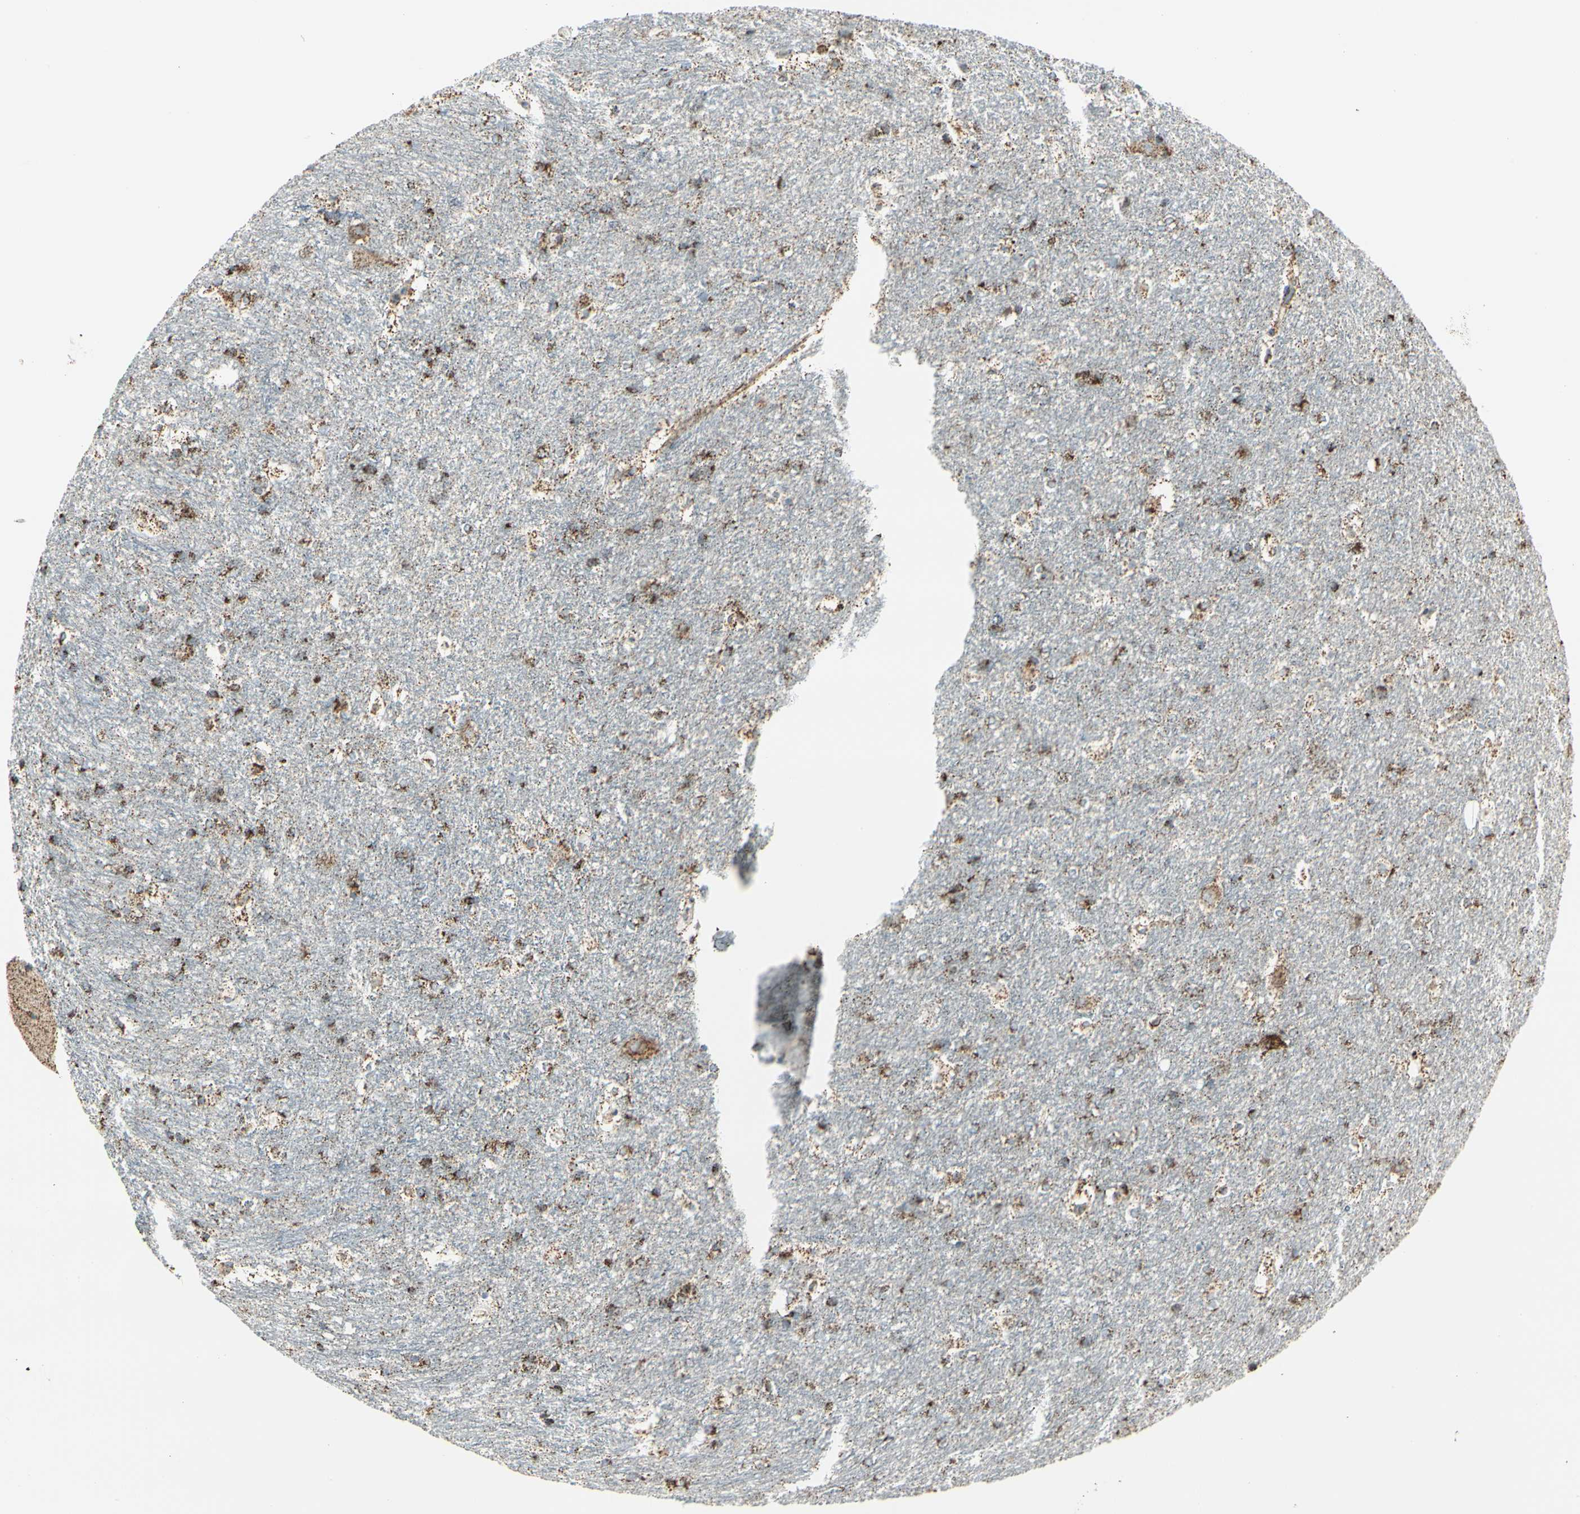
{"staining": {"intensity": "moderate", "quantity": "25%-75%", "location": "cytoplasmic/membranous"}, "tissue": "hippocampus", "cell_type": "Glial cells", "image_type": "normal", "snomed": [{"axis": "morphology", "description": "Normal tissue, NOS"}, {"axis": "topography", "description": "Hippocampus"}], "caption": "Immunohistochemical staining of normal hippocampus exhibits moderate cytoplasmic/membranous protein staining in about 25%-75% of glial cells. The staining was performed using DAB (3,3'-diaminobenzidine), with brown indicating positive protein expression. Nuclei are stained blue with hematoxylin.", "gene": "ME2", "patient": {"sex": "female", "age": 19}}